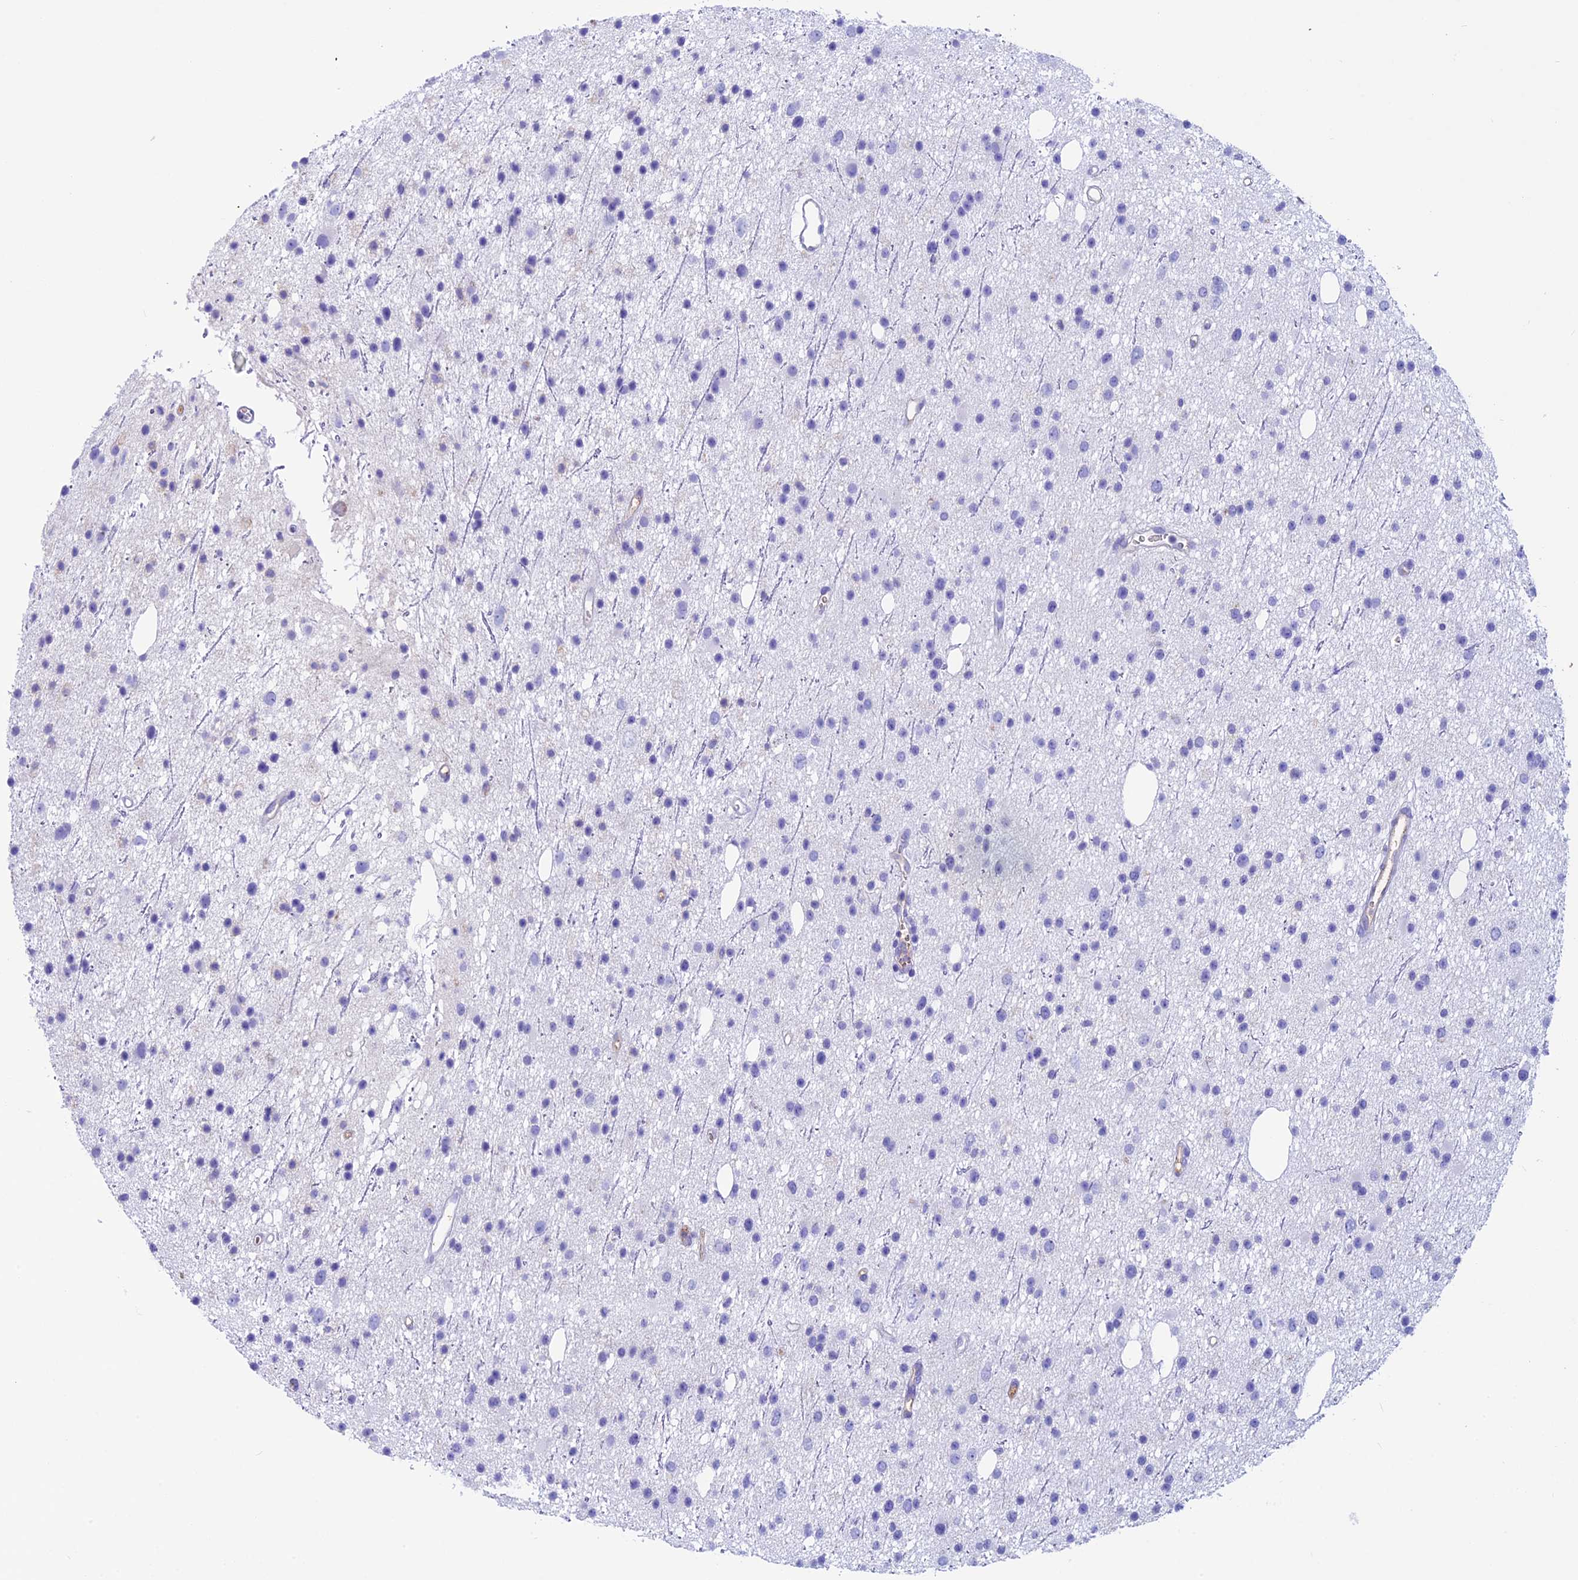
{"staining": {"intensity": "negative", "quantity": "none", "location": "none"}, "tissue": "glioma", "cell_type": "Tumor cells", "image_type": "cancer", "snomed": [{"axis": "morphology", "description": "Glioma, malignant, Low grade"}, {"axis": "topography", "description": "Cerebral cortex"}], "caption": "High power microscopy micrograph of an IHC image of low-grade glioma (malignant), revealing no significant positivity in tumor cells.", "gene": "IGSF6", "patient": {"sex": "female", "age": 39}}